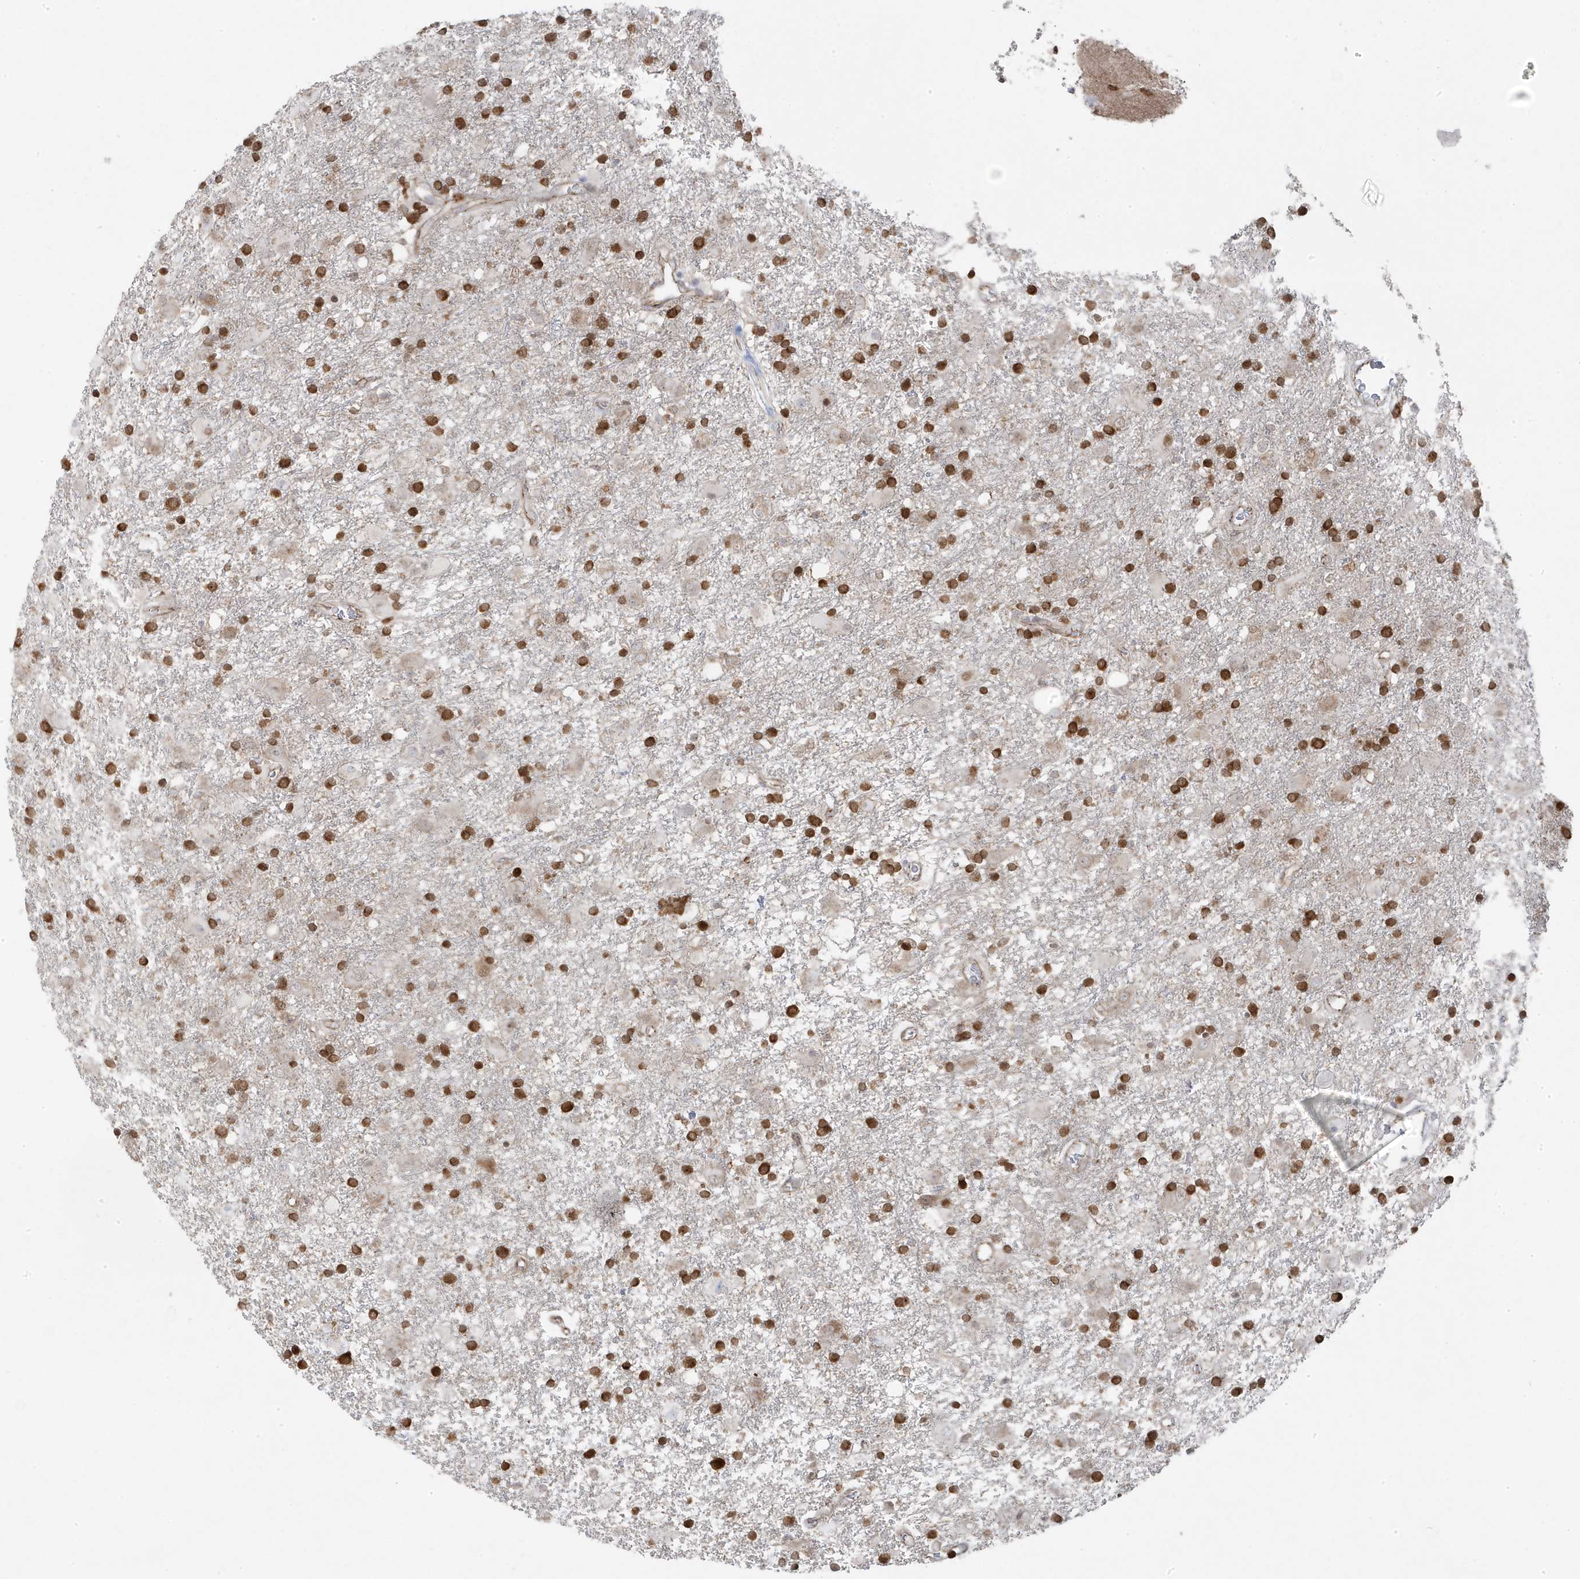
{"staining": {"intensity": "strong", "quantity": ">75%", "location": "cytoplasmic/membranous,nuclear"}, "tissue": "glioma", "cell_type": "Tumor cells", "image_type": "cancer", "snomed": [{"axis": "morphology", "description": "Glioma, malignant, Low grade"}, {"axis": "topography", "description": "Brain"}], "caption": "Glioma stained with DAB (3,3'-diaminobenzidine) IHC exhibits high levels of strong cytoplasmic/membranous and nuclear expression in about >75% of tumor cells.", "gene": "ZNF654", "patient": {"sex": "male", "age": 65}}